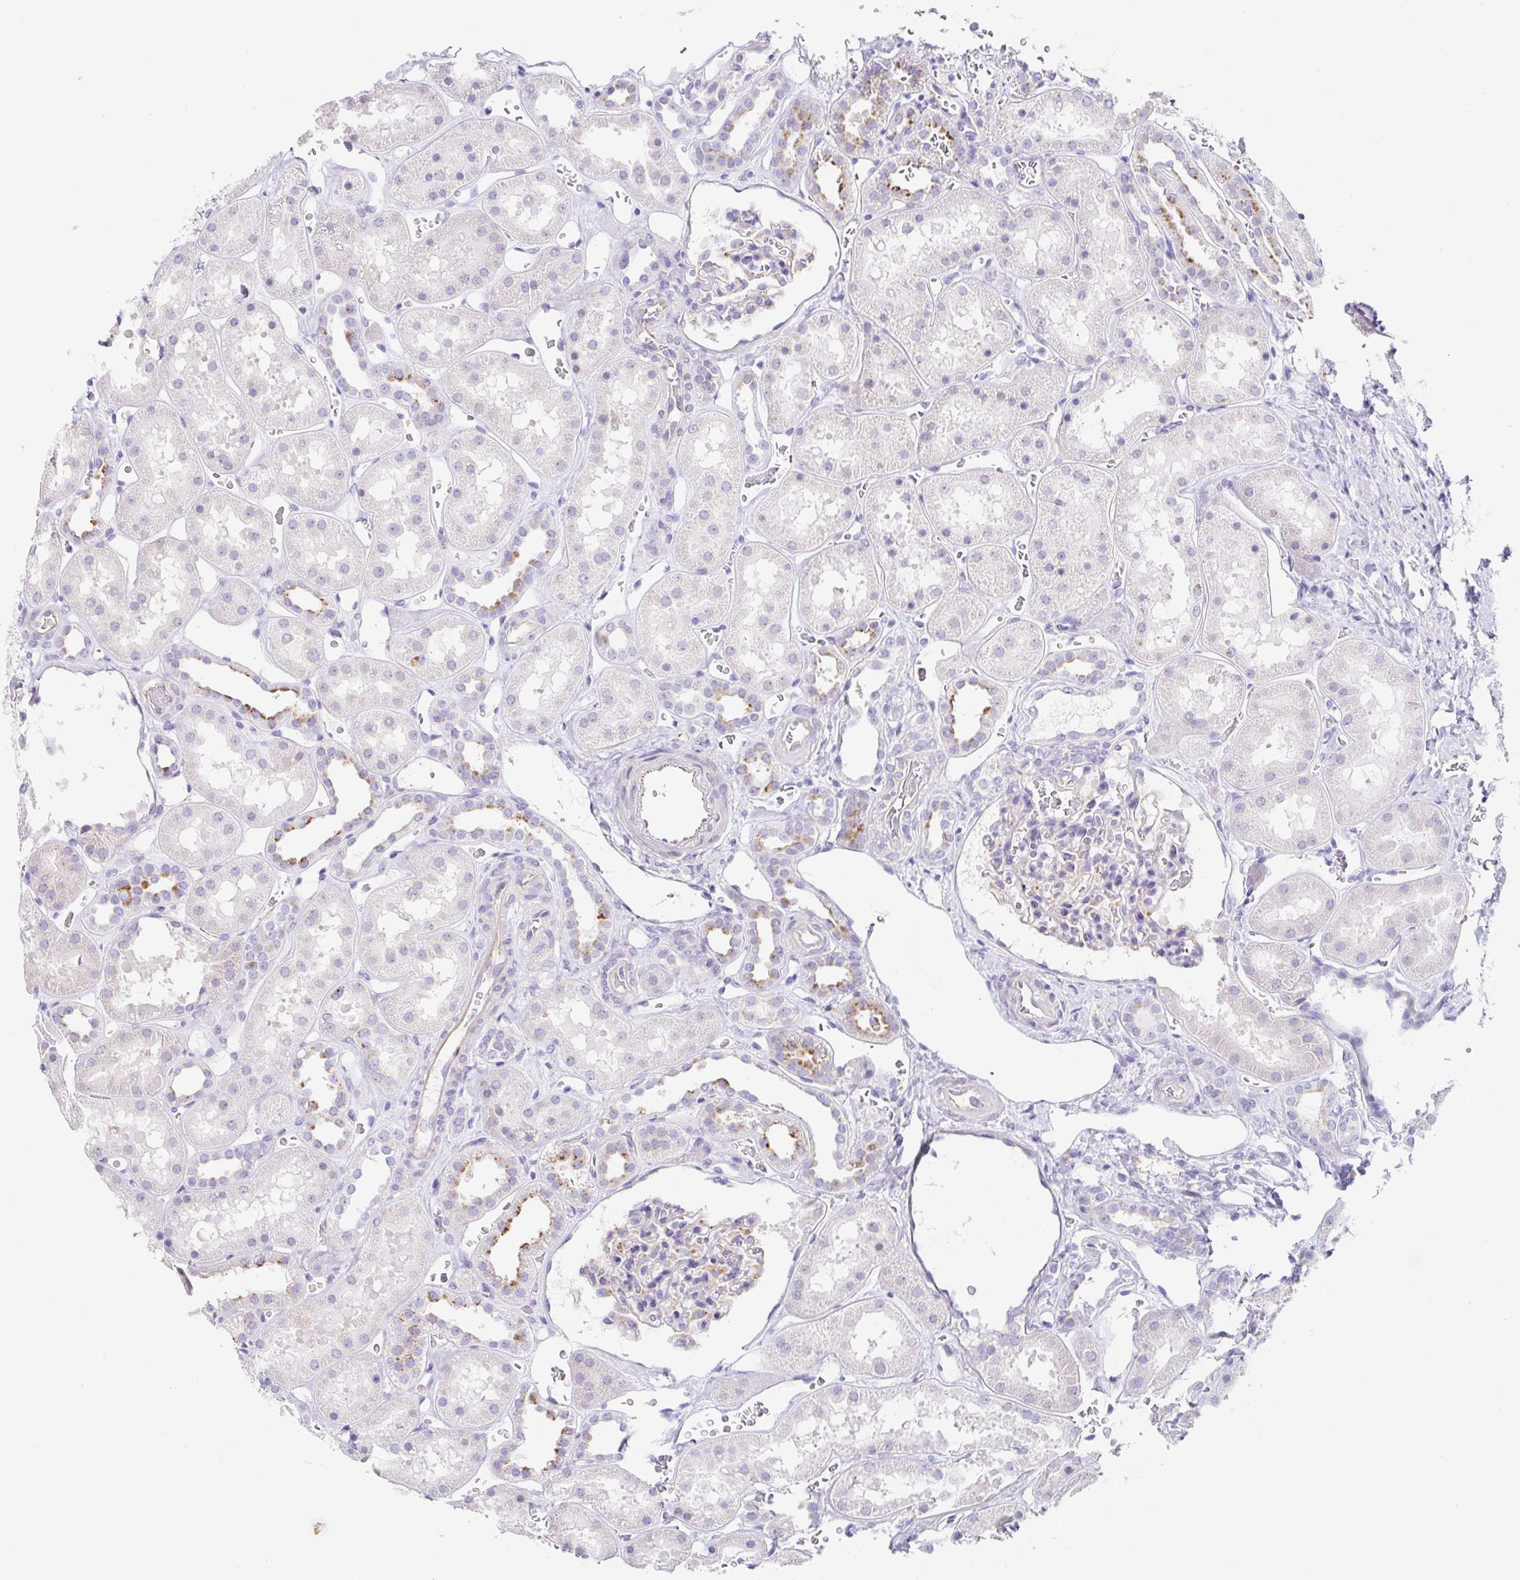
{"staining": {"intensity": "negative", "quantity": "none", "location": "none"}, "tissue": "kidney", "cell_type": "Cells in glomeruli", "image_type": "normal", "snomed": [{"axis": "morphology", "description": "Normal tissue, NOS"}, {"axis": "topography", "description": "Kidney"}], "caption": "The IHC histopathology image has no significant expression in cells in glomeruli of kidney.", "gene": "DKK4", "patient": {"sex": "female", "age": 41}}